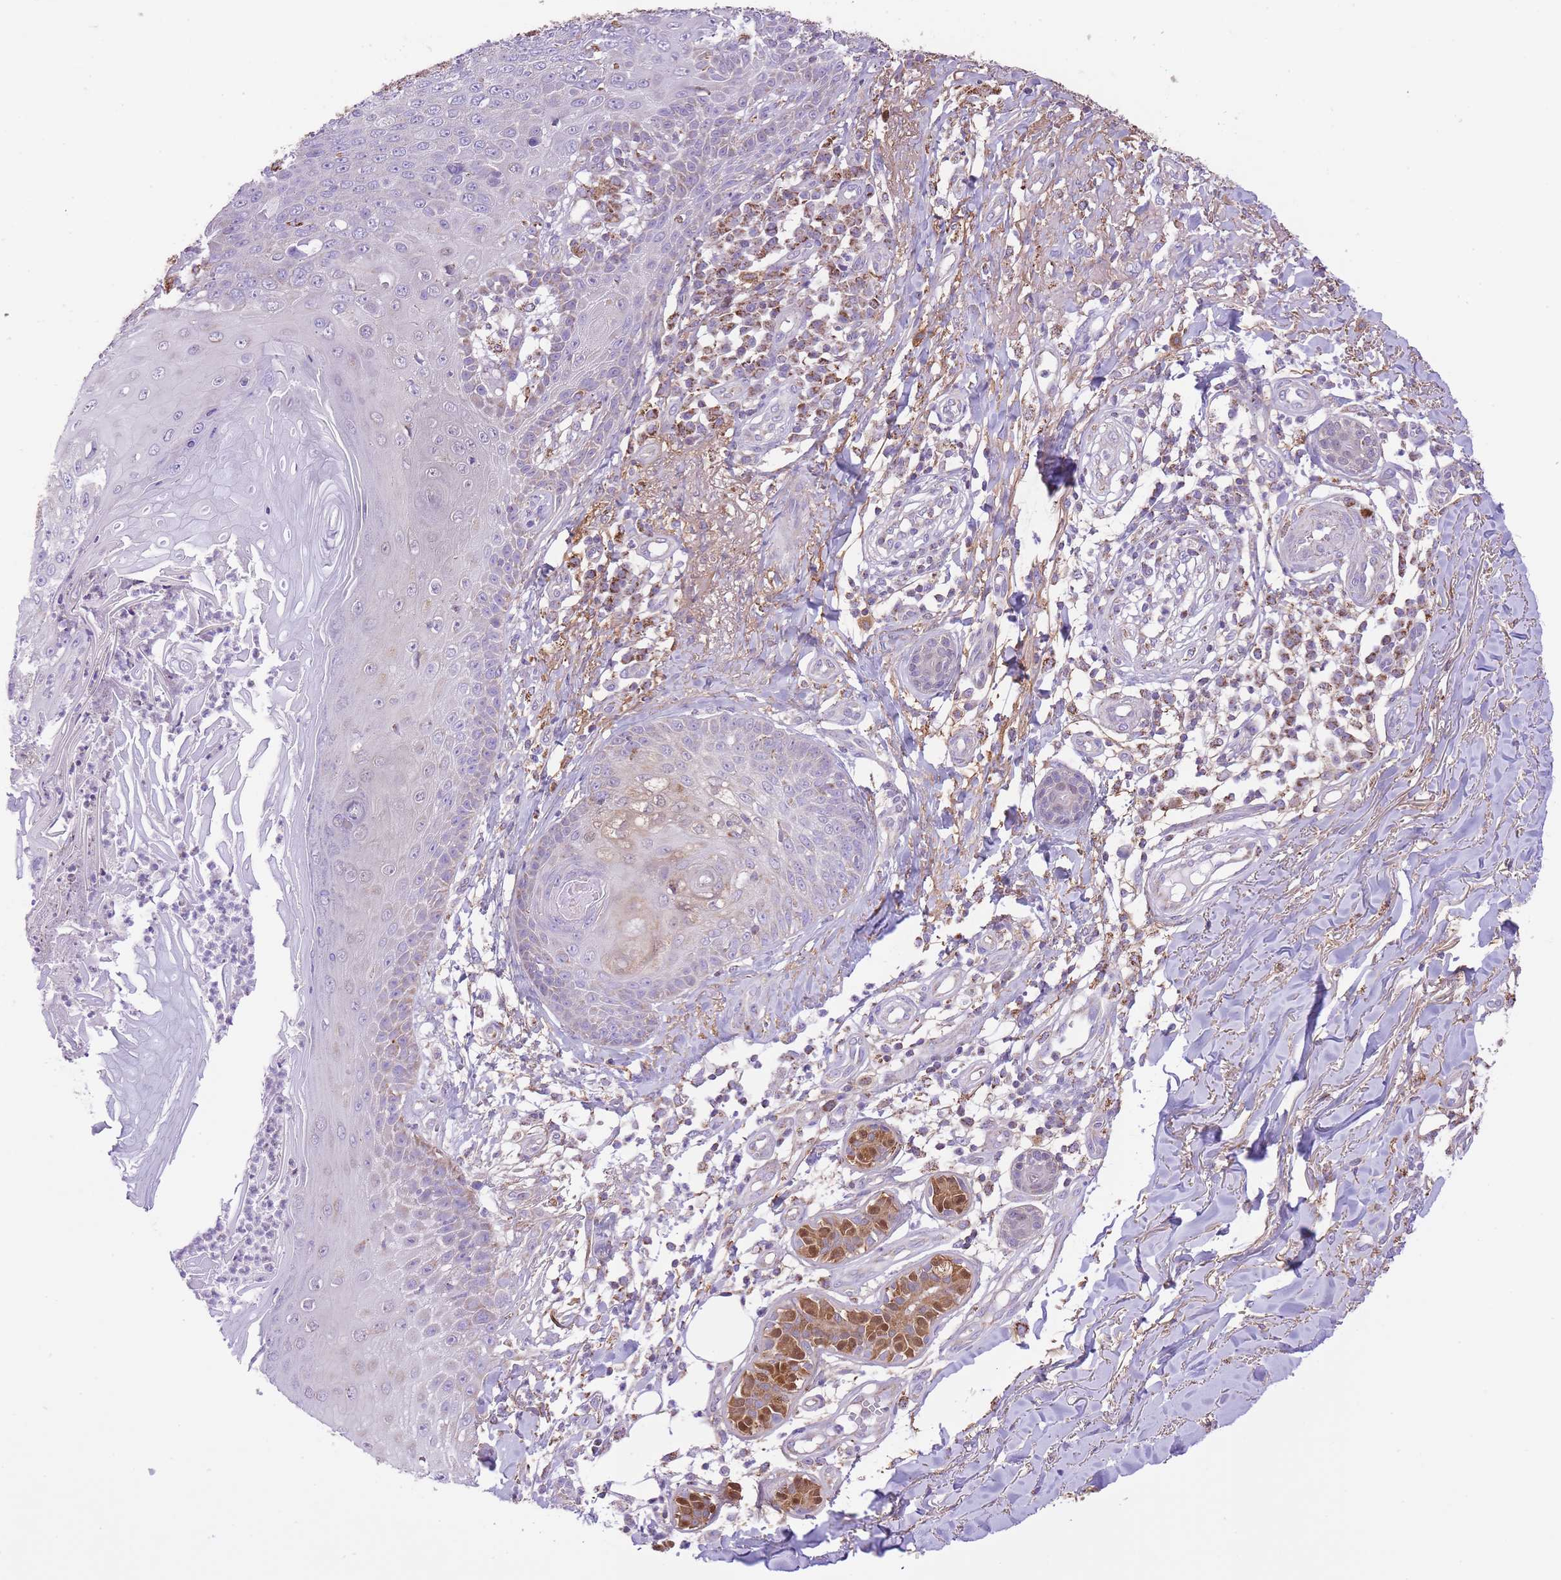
{"staining": {"intensity": "negative", "quantity": "none", "location": "none"}, "tissue": "skin cancer", "cell_type": "Tumor cells", "image_type": "cancer", "snomed": [{"axis": "morphology", "description": "Squamous cell carcinoma, NOS"}, {"axis": "topography", "description": "Skin"}], "caption": "Squamous cell carcinoma (skin) was stained to show a protein in brown. There is no significant expression in tumor cells.", "gene": "ST3GAL3", "patient": {"sex": "male", "age": 71}}